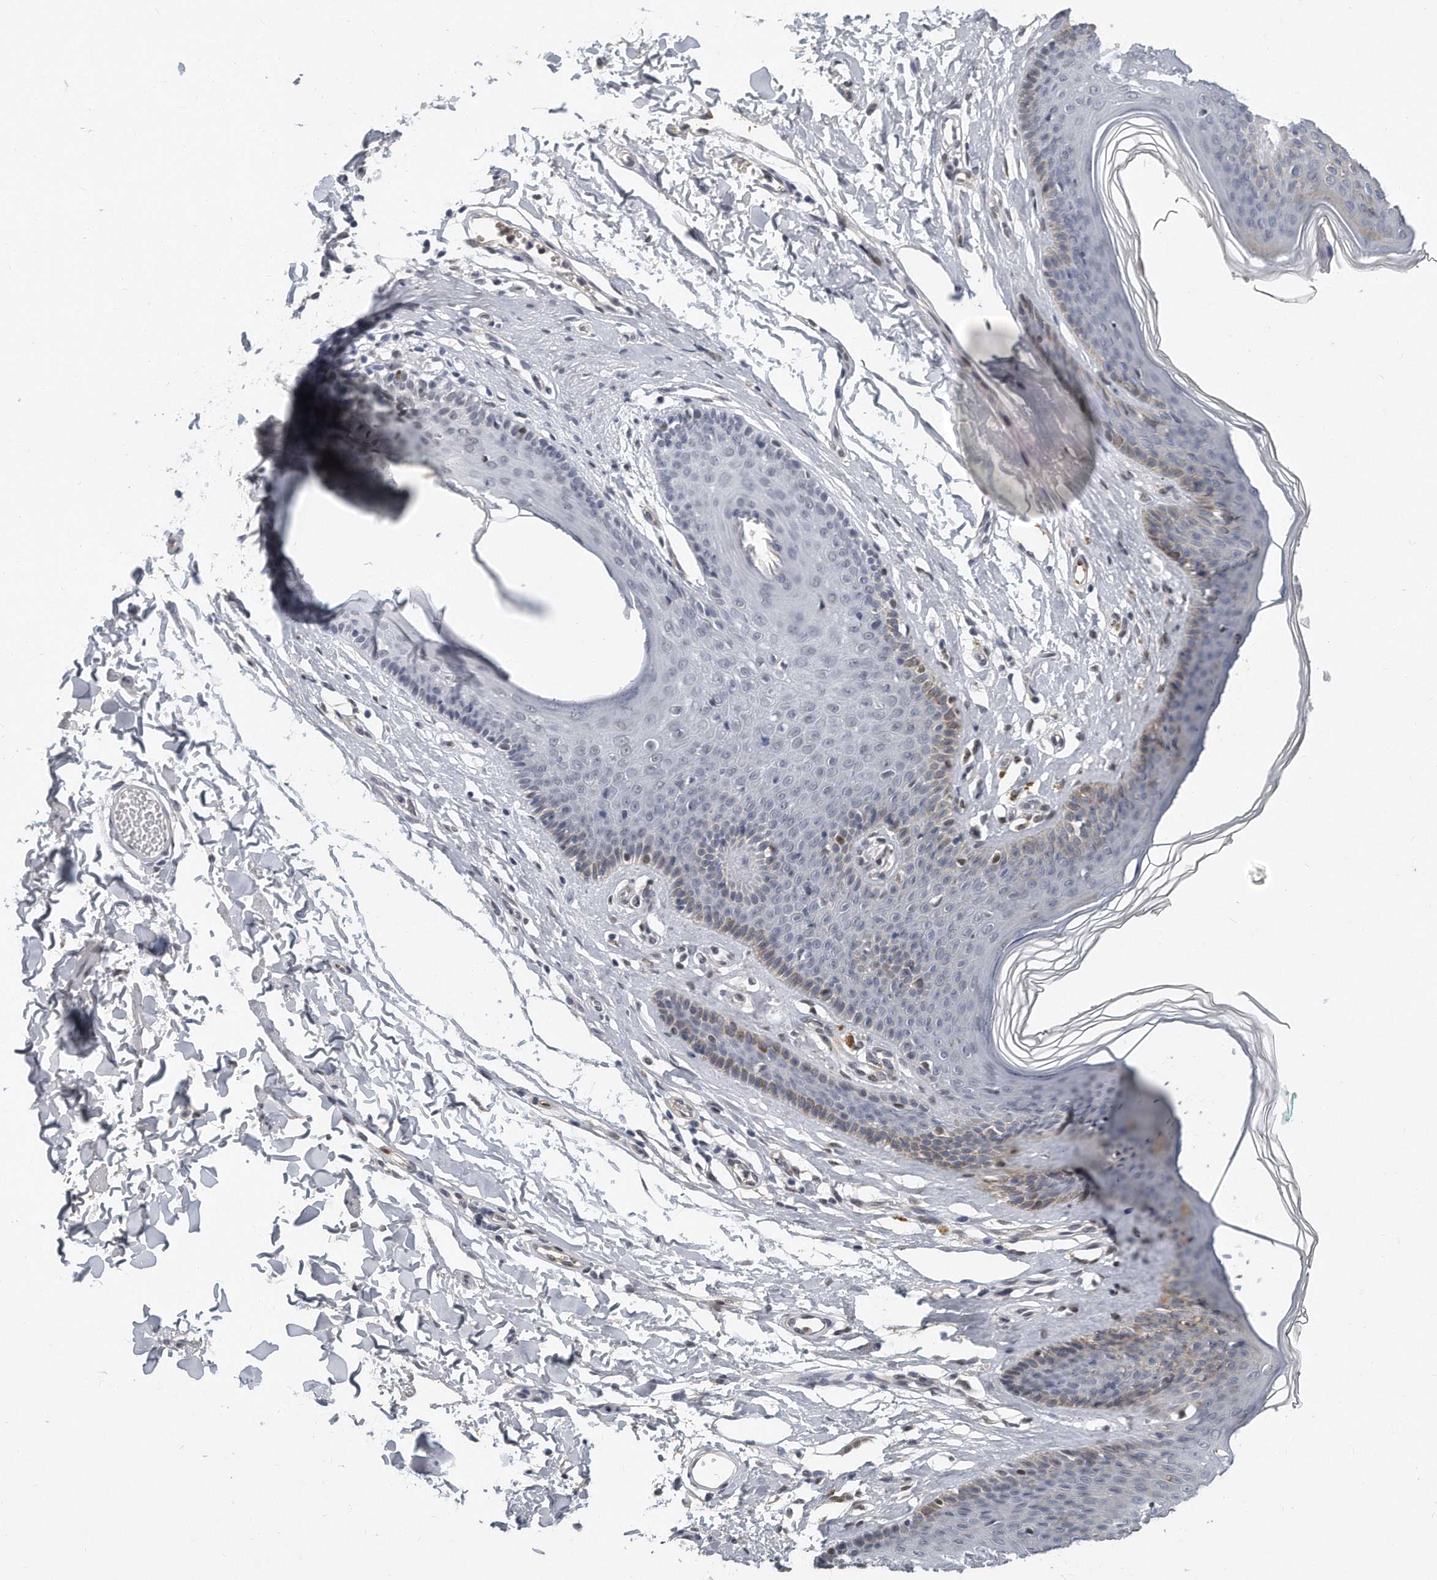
{"staining": {"intensity": "weak", "quantity": "<25%", "location": "cytoplasmic/membranous"}, "tissue": "skin", "cell_type": "Epidermal cells", "image_type": "normal", "snomed": [{"axis": "morphology", "description": "Normal tissue, NOS"}, {"axis": "morphology", "description": "Squamous cell carcinoma, NOS"}, {"axis": "topography", "description": "Vulva"}], "caption": "Epidermal cells are negative for brown protein staining in unremarkable skin. (Stains: DAB (3,3'-diaminobenzidine) immunohistochemistry (IHC) with hematoxylin counter stain, Microscopy: brightfield microscopy at high magnification).", "gene": "CTBP2", "patient": {"sex": "female", "age": 85}}